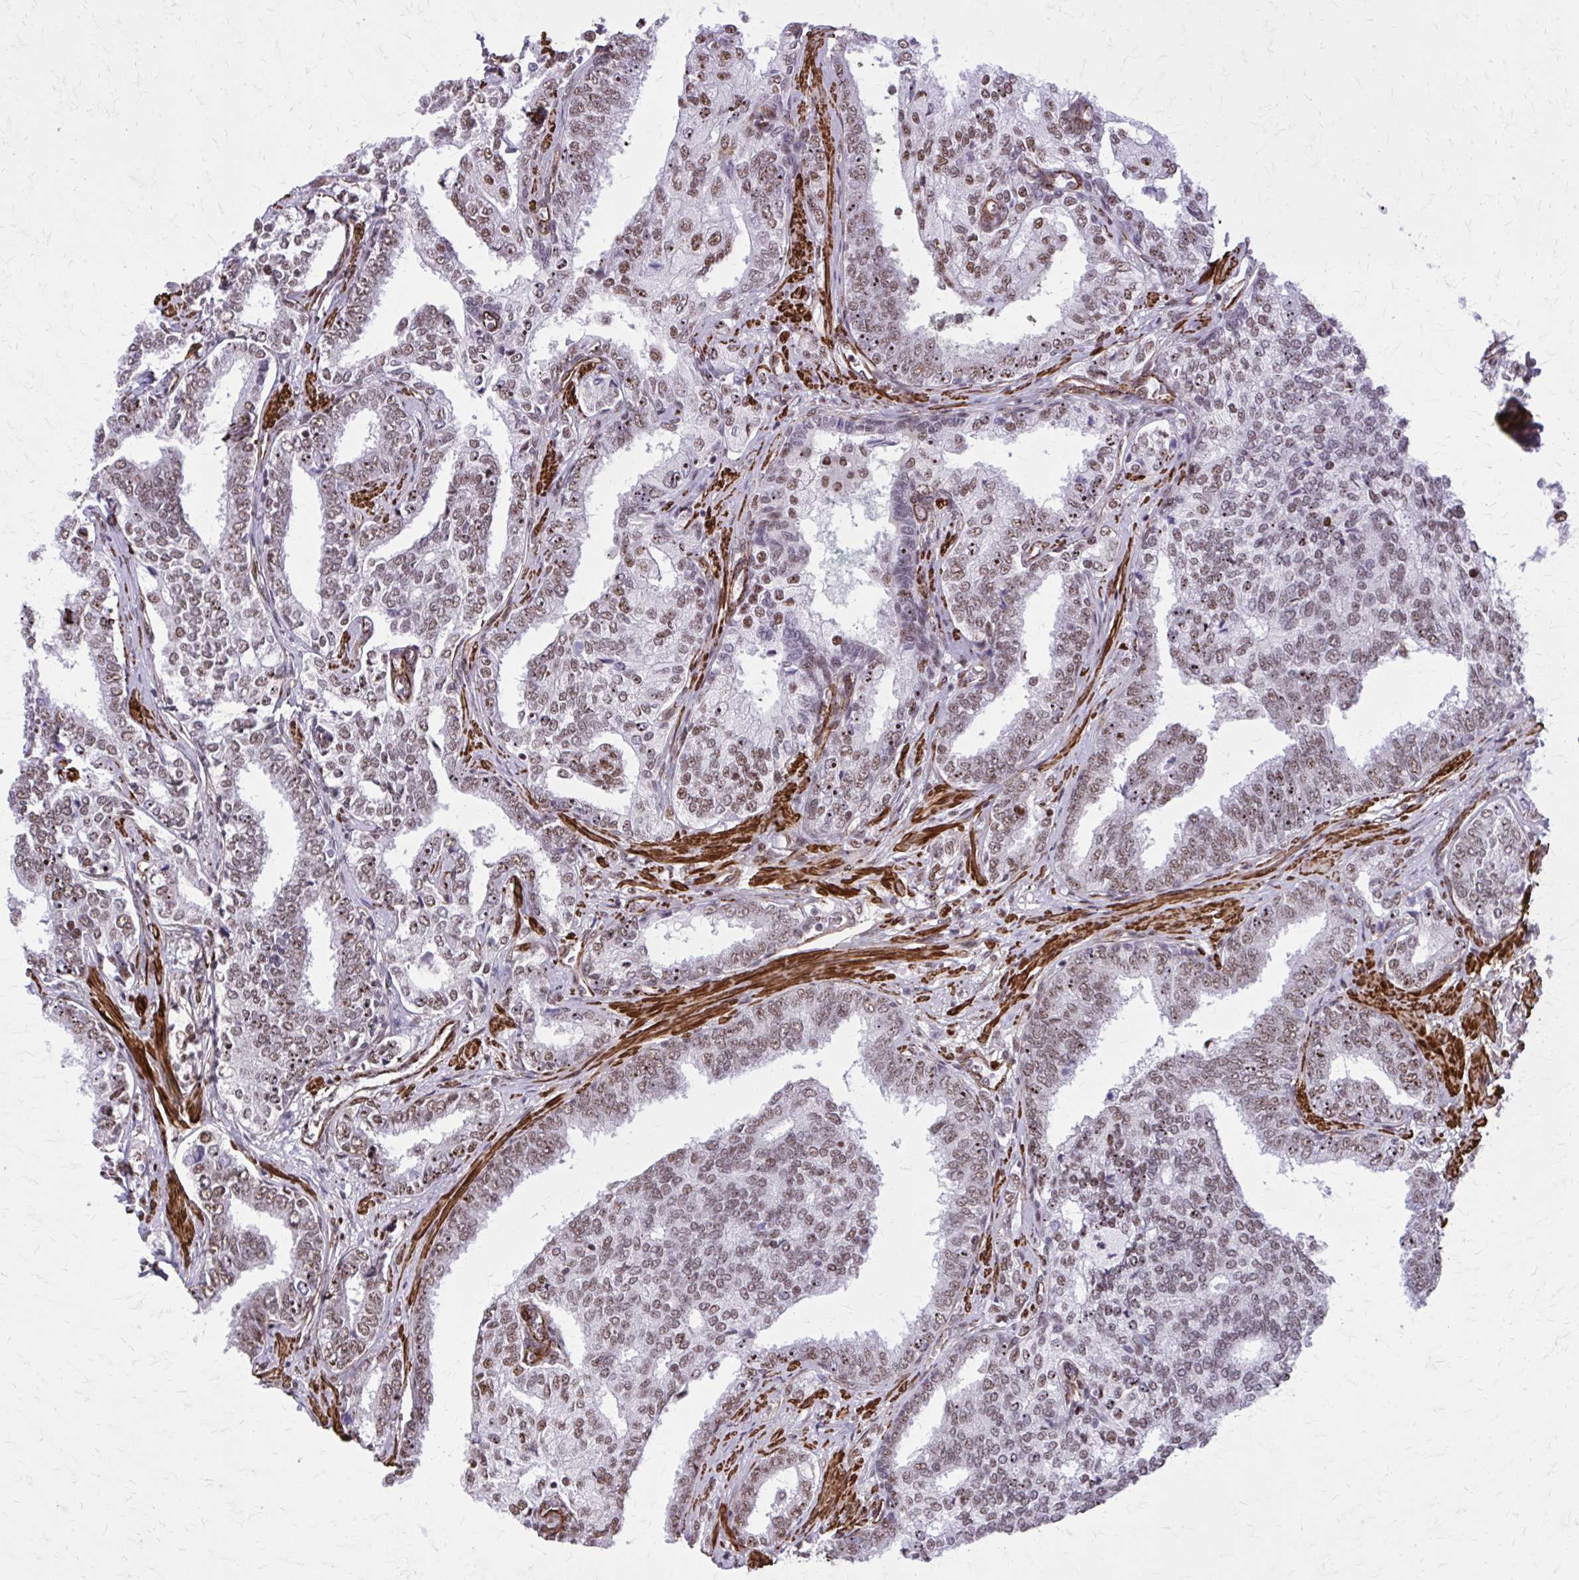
{"staining": {"intensity": "moderate", "quantity": ">75%", "location": "nuclear"}, "tissue": "prostate cancer", "cell_type": "Tumor cells", "image_type": "cancer", "snomed": [{"axis": "morphology", "description": "Adenocarcinoma, High grade"}, {"axis": "topography", "description": "Prostate"}], "caption": "A photomicrograph of human prostate high-grade adenocarcinoma stained for a protein exhibits moderate nuclear brown staining in tumor cells.", "gene": "NRBF2", "patient": {"sex": "male", "age": 72}}